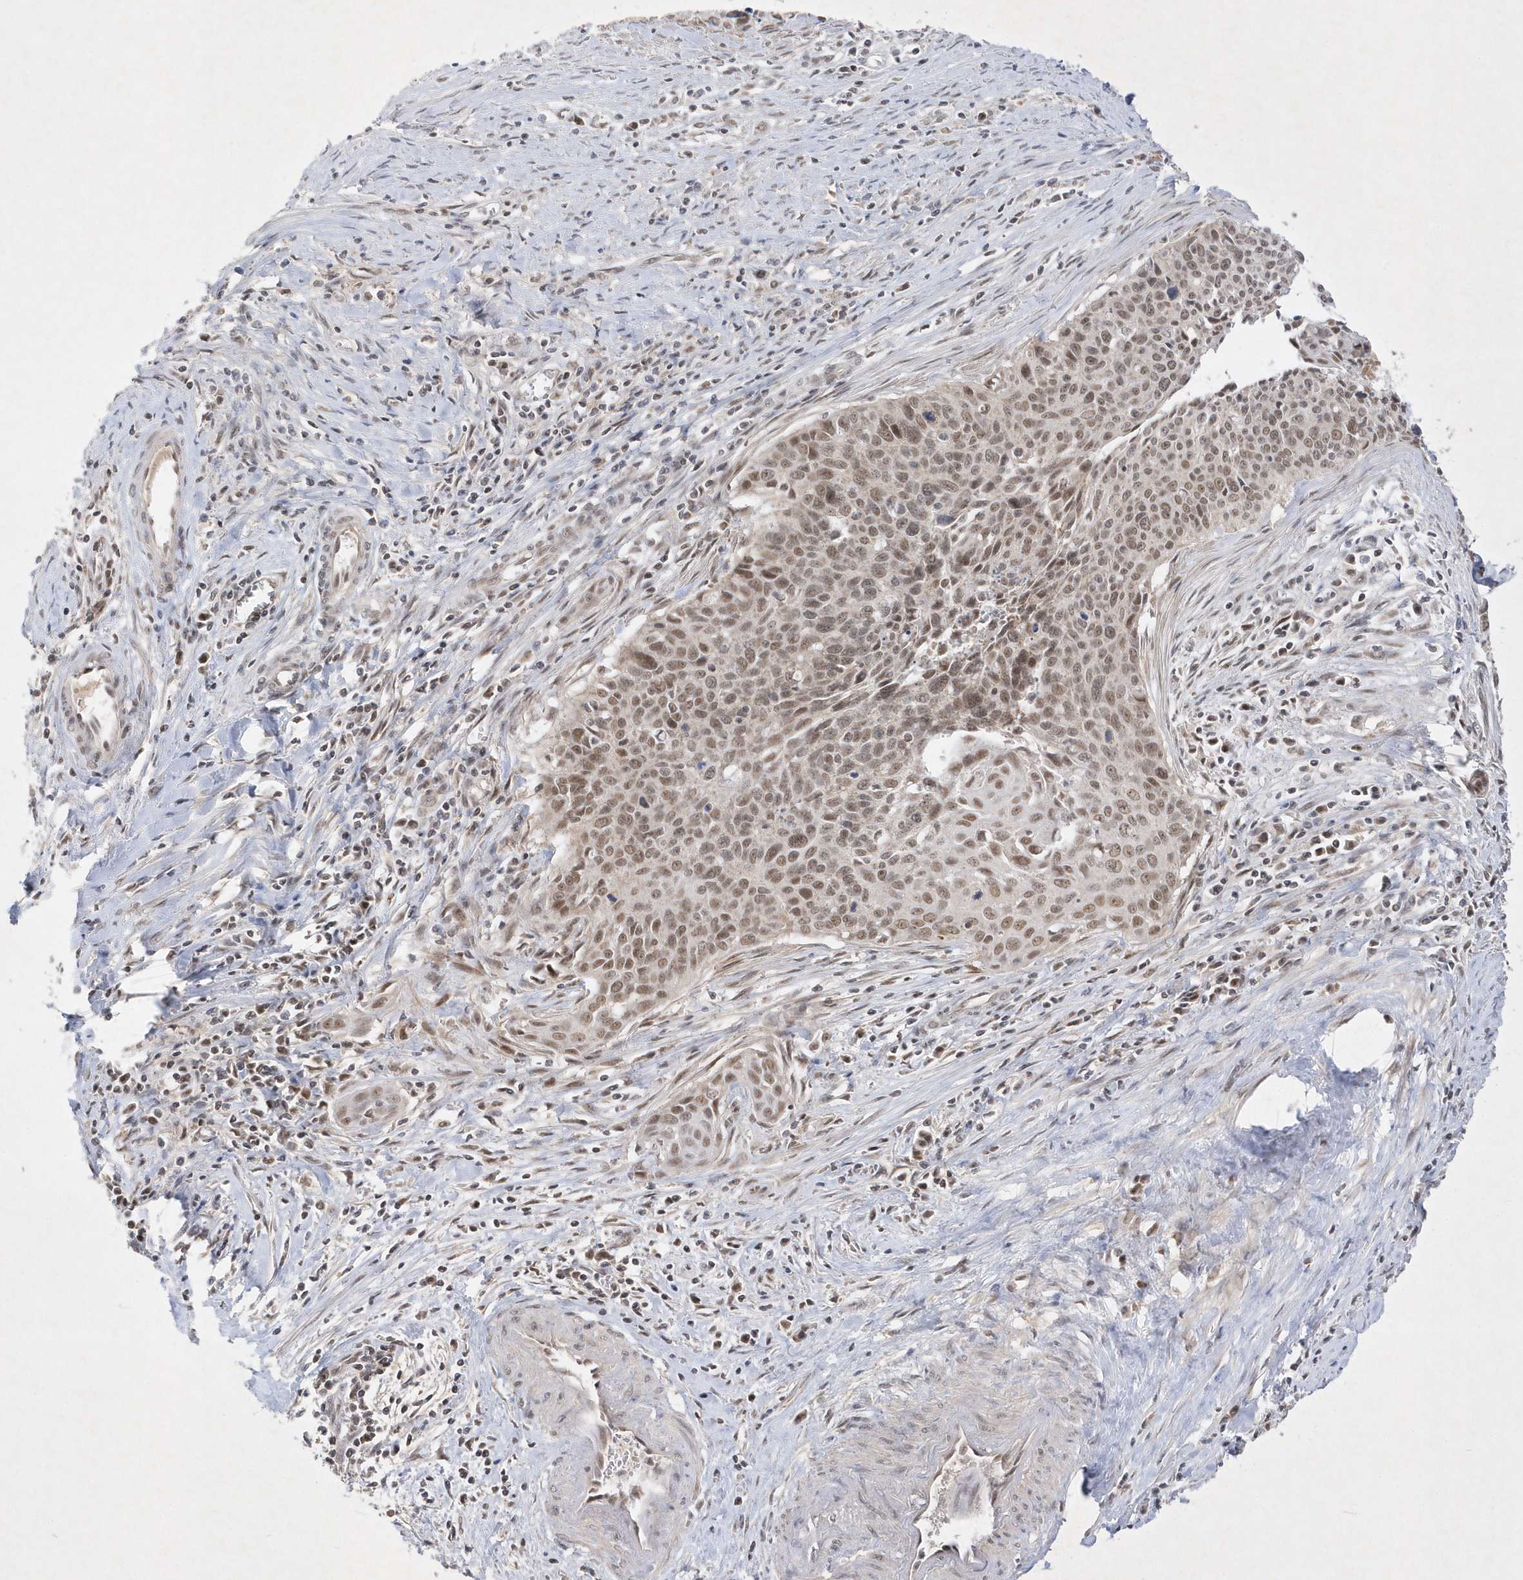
{"staining": {"intensity": "moderate", "quantity": ">75%", "location": "nuclear"}, "tissue": "cervical cancer", "cell_type": "Tumor cells", "image_type": "cancer", "snomed": [{"axis": "morphology", "description": "Squamous cell carcinoma, NOS"}, {"axis": "topography", "description": "Cervix"}], "caption": "Brown immunohistochemical staining in human cervical squamous cell carcinoma exhibits moderate nuclear expression in approximately >75% of tumor cells.", "gene": "CPSF3", "patient": {"sex": "female", "age": 55}}